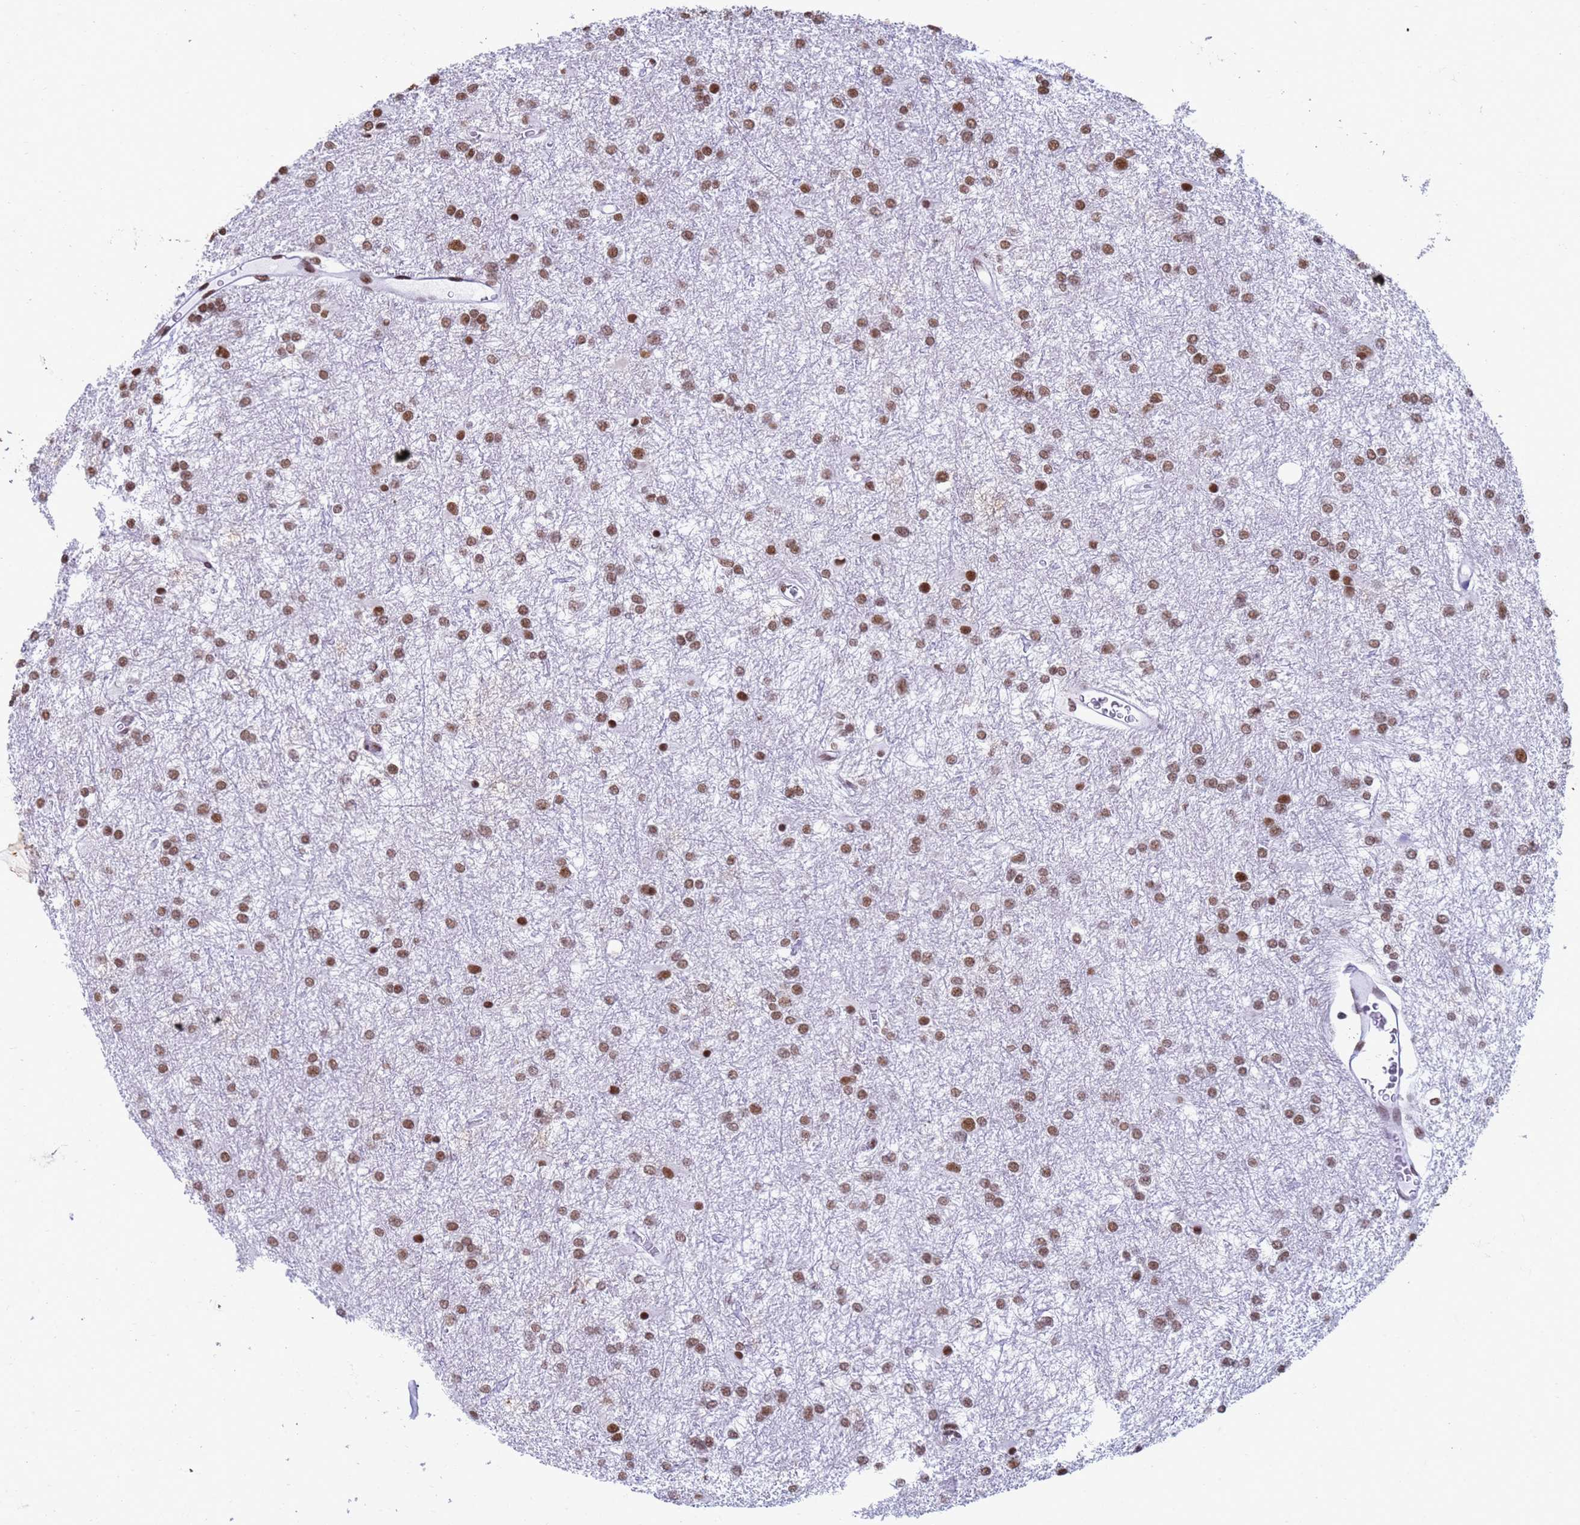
{"staining": {"intensity": "moderate", "quantity": ">75%", "location": "nuclear"}, "tissue": "glioma", "cell_type": "Tumor cells", "image_type": "cancer", "snomed": [{"axis": "morphology", "description": "Glioma, malignant, High grade"}, {"axis": "topography", "description": "Brain"}], "caption": "Immunohistochemical staining of human glioma exhibits moderate nuclear protein staining in approximately >75% of tumor cells.", "gene": "FAM170B", "patient": {"sex": "female", "age": 50}}